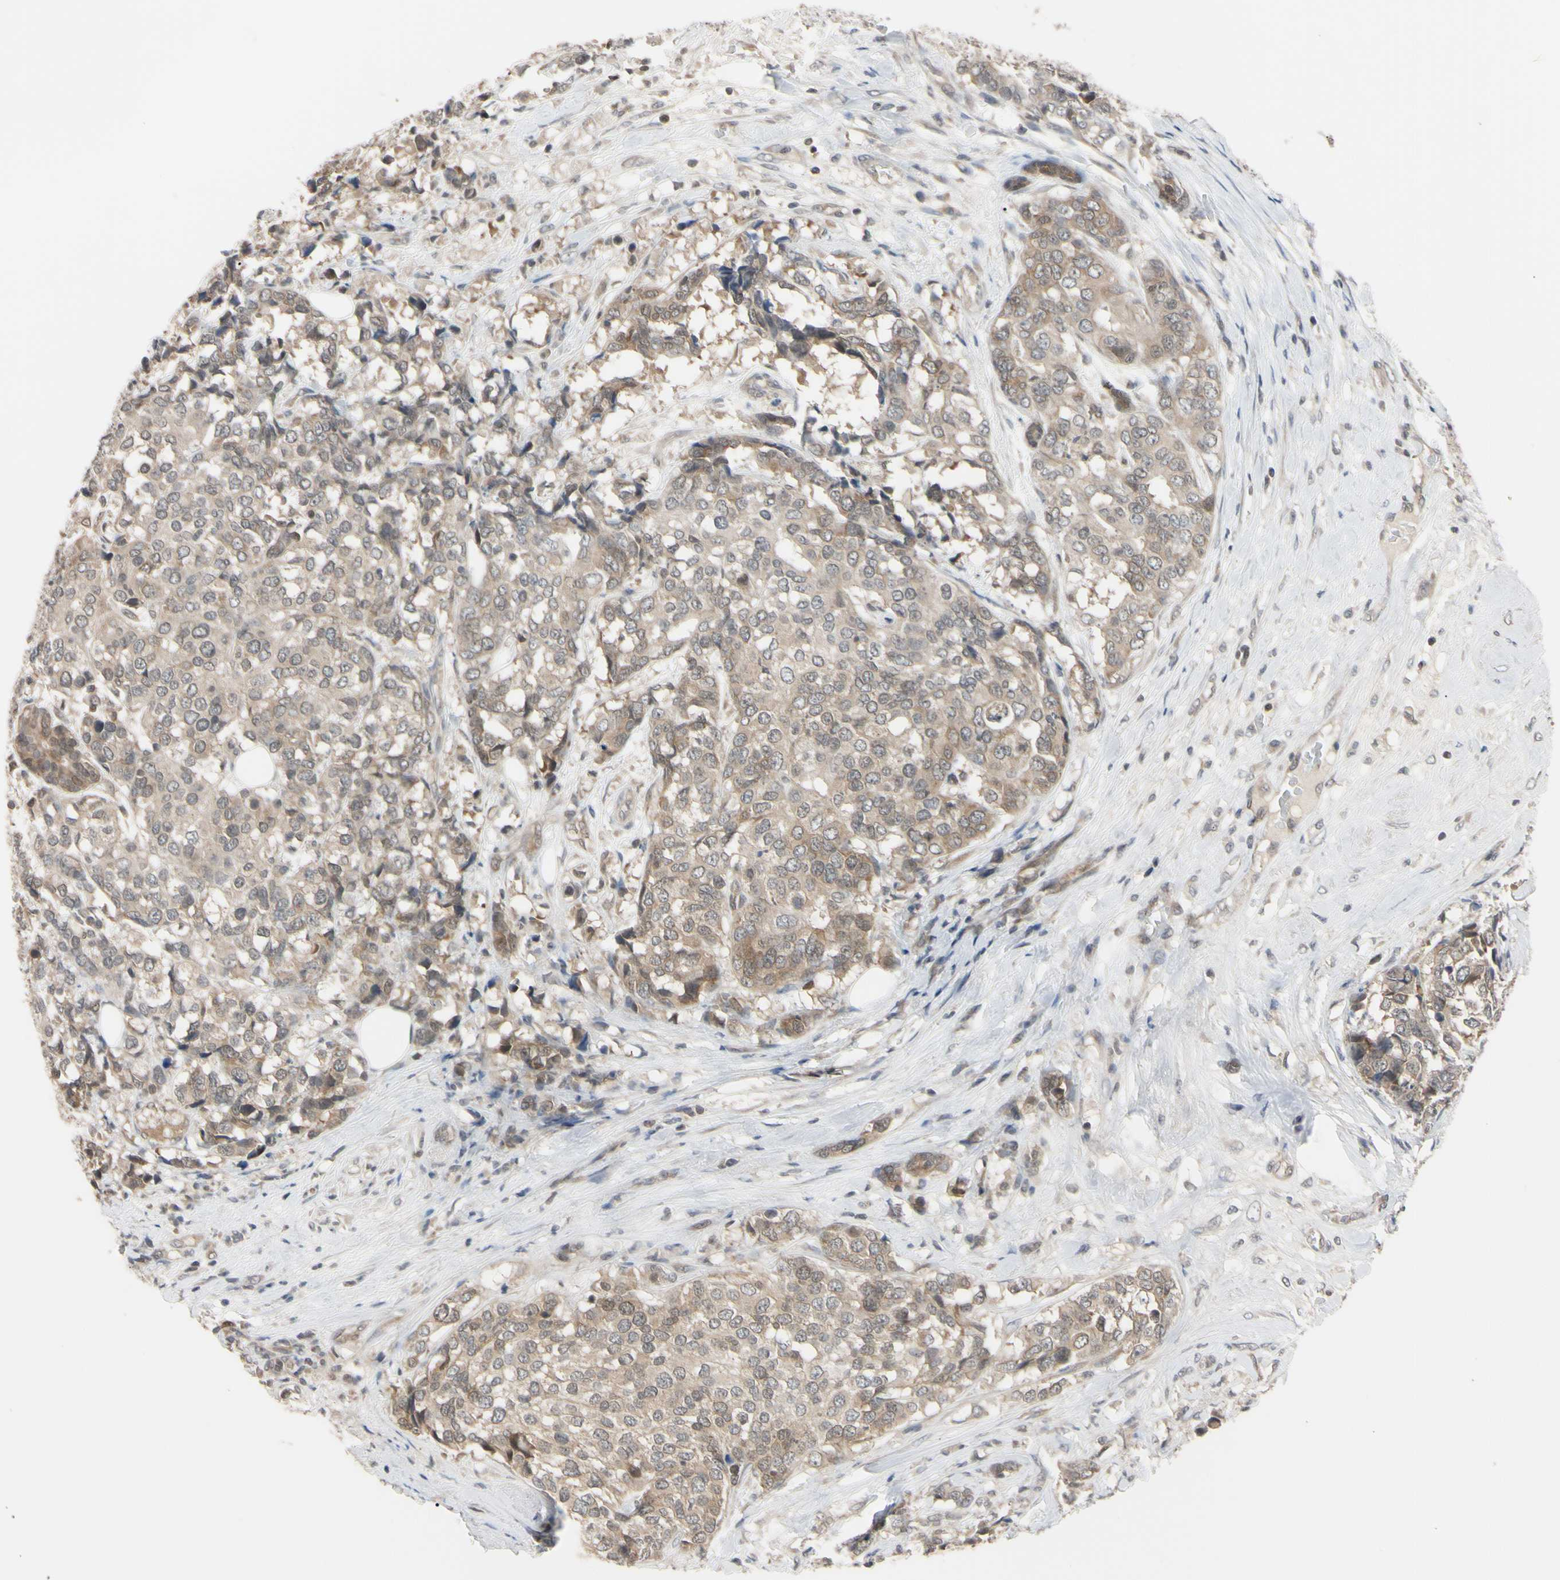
{"staining": {"intensity": "weak", "quantity": ">75%", "location": "cytoplasmic/membranous"}, "tissue": "breast cancer", "cell_type": "Tumor cells", "image_type": "cancer", "snomed": [{"axis": "morphology", "description": "Lobular carcinoma"}, {"axis": "topography", "description": "Breast"}], "caption": "Approximately >75% of tumor cells in human breast cancer (lobular carcinoma) exhibit weak cytoplasmic/membranous protein expression as visualized by brown immunohistochemical staining.", "gene": "UBE2I", "patient": {"sex": "female", "age": 59}}